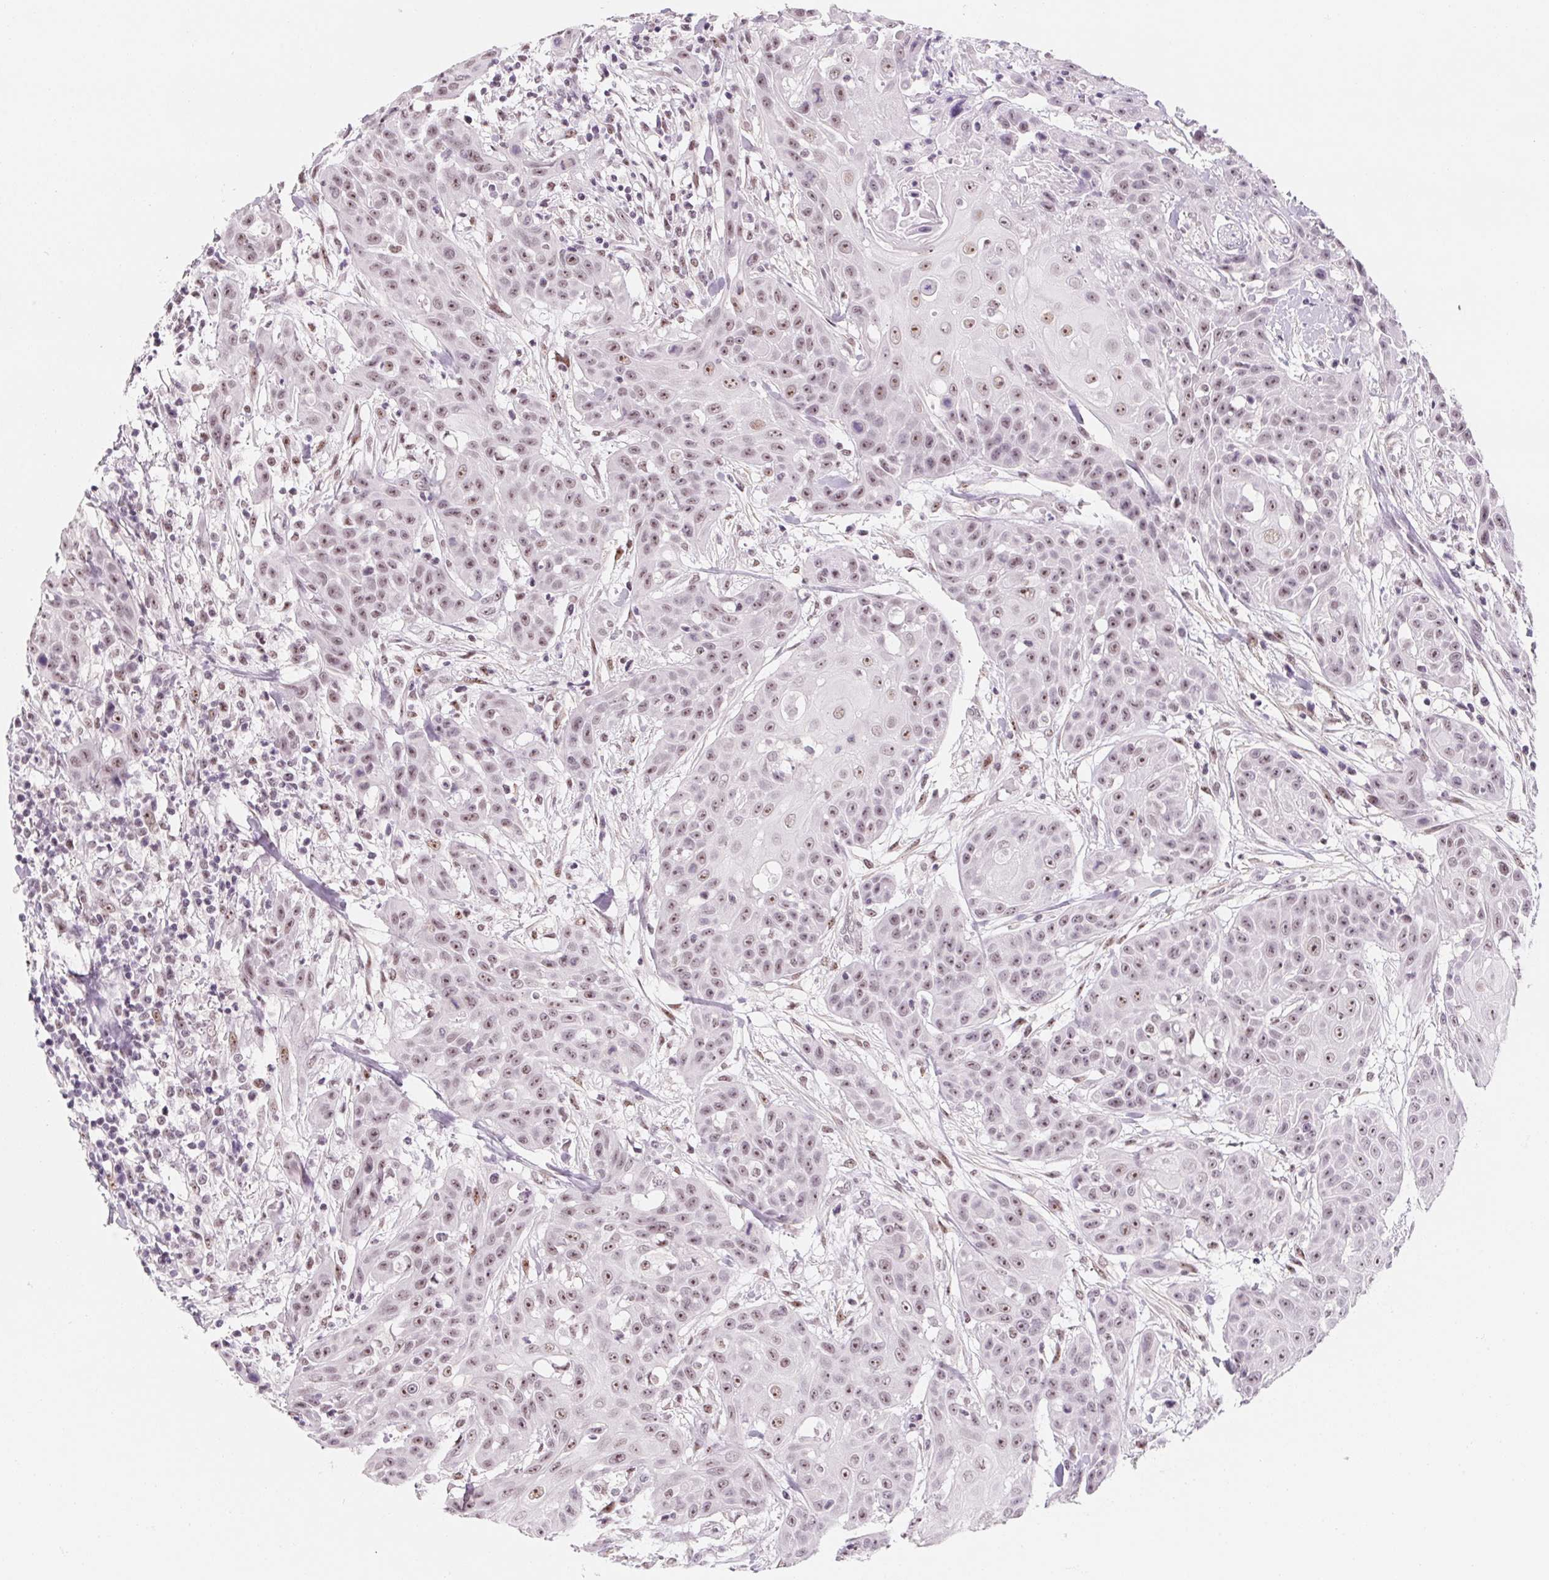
{"staining": {"intensity": "weak", "quantity": ">75%", "location": "nuclear"}, "tissue": "head and neck cancer", "cell_type": "Tumor cells", "image_type": "cancer", "snomed": [{"axis": "morphology", "description": "Squamous cell carcinoma, NOS"}, {"axis": "topography", "description": "Oral tissue"}, {"axis": "topography", "description": "Head-Neck"}], "caption": "Squamous cell carcinoma (head and neck) was stained to show a protein in brown. There is low levels of weak nuclear positivity in approximately >75% of tumor cells.", "gene": "ZIC4", "patient": {"sex": "female", "age": 55}}